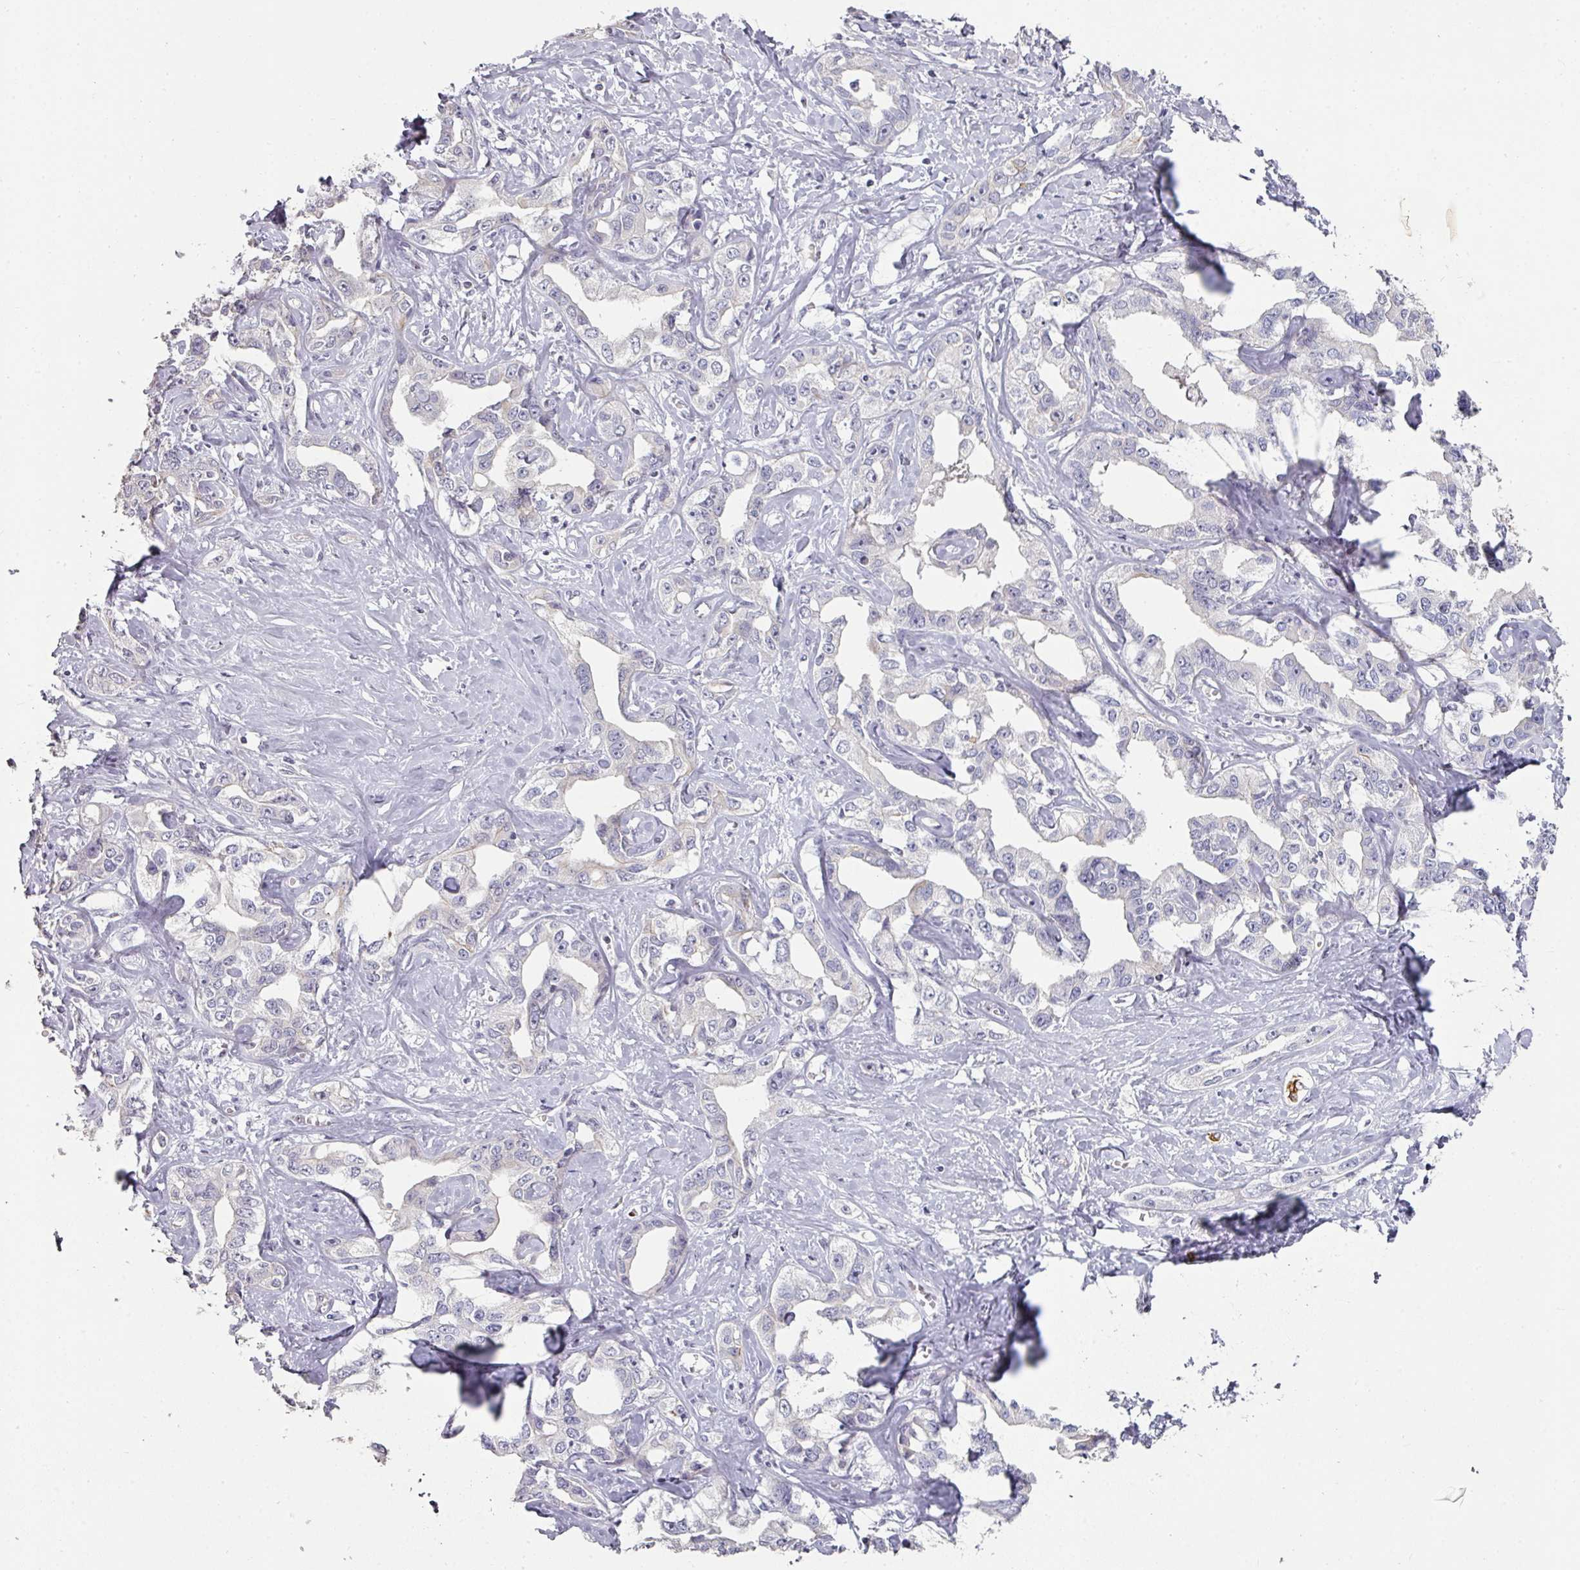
{"staining": {"intensity": "negative", "quantity": "none", "location": "none"}, "tissue": "liver cancer", "cell_type": "Tumor cells", "image_type": "cancer", "snomed": [{"axis": "morphology", "description": "Cholangiocarcinoma"}, {"axis": "topography", "description": "Liver"}], "caption": "IHC image of liver cancer stained for a protein (brown), which displays no expression in tumor cells. The staining was performed using DAB (3,3'-diaminobenzidine) to visualize the protein expression in brown, while the nuclei were stained in blue with hematoxylin (Magnification: 20x).", "gene": "GTF2H3", "patient": {"sex": "male", "age": 59}}